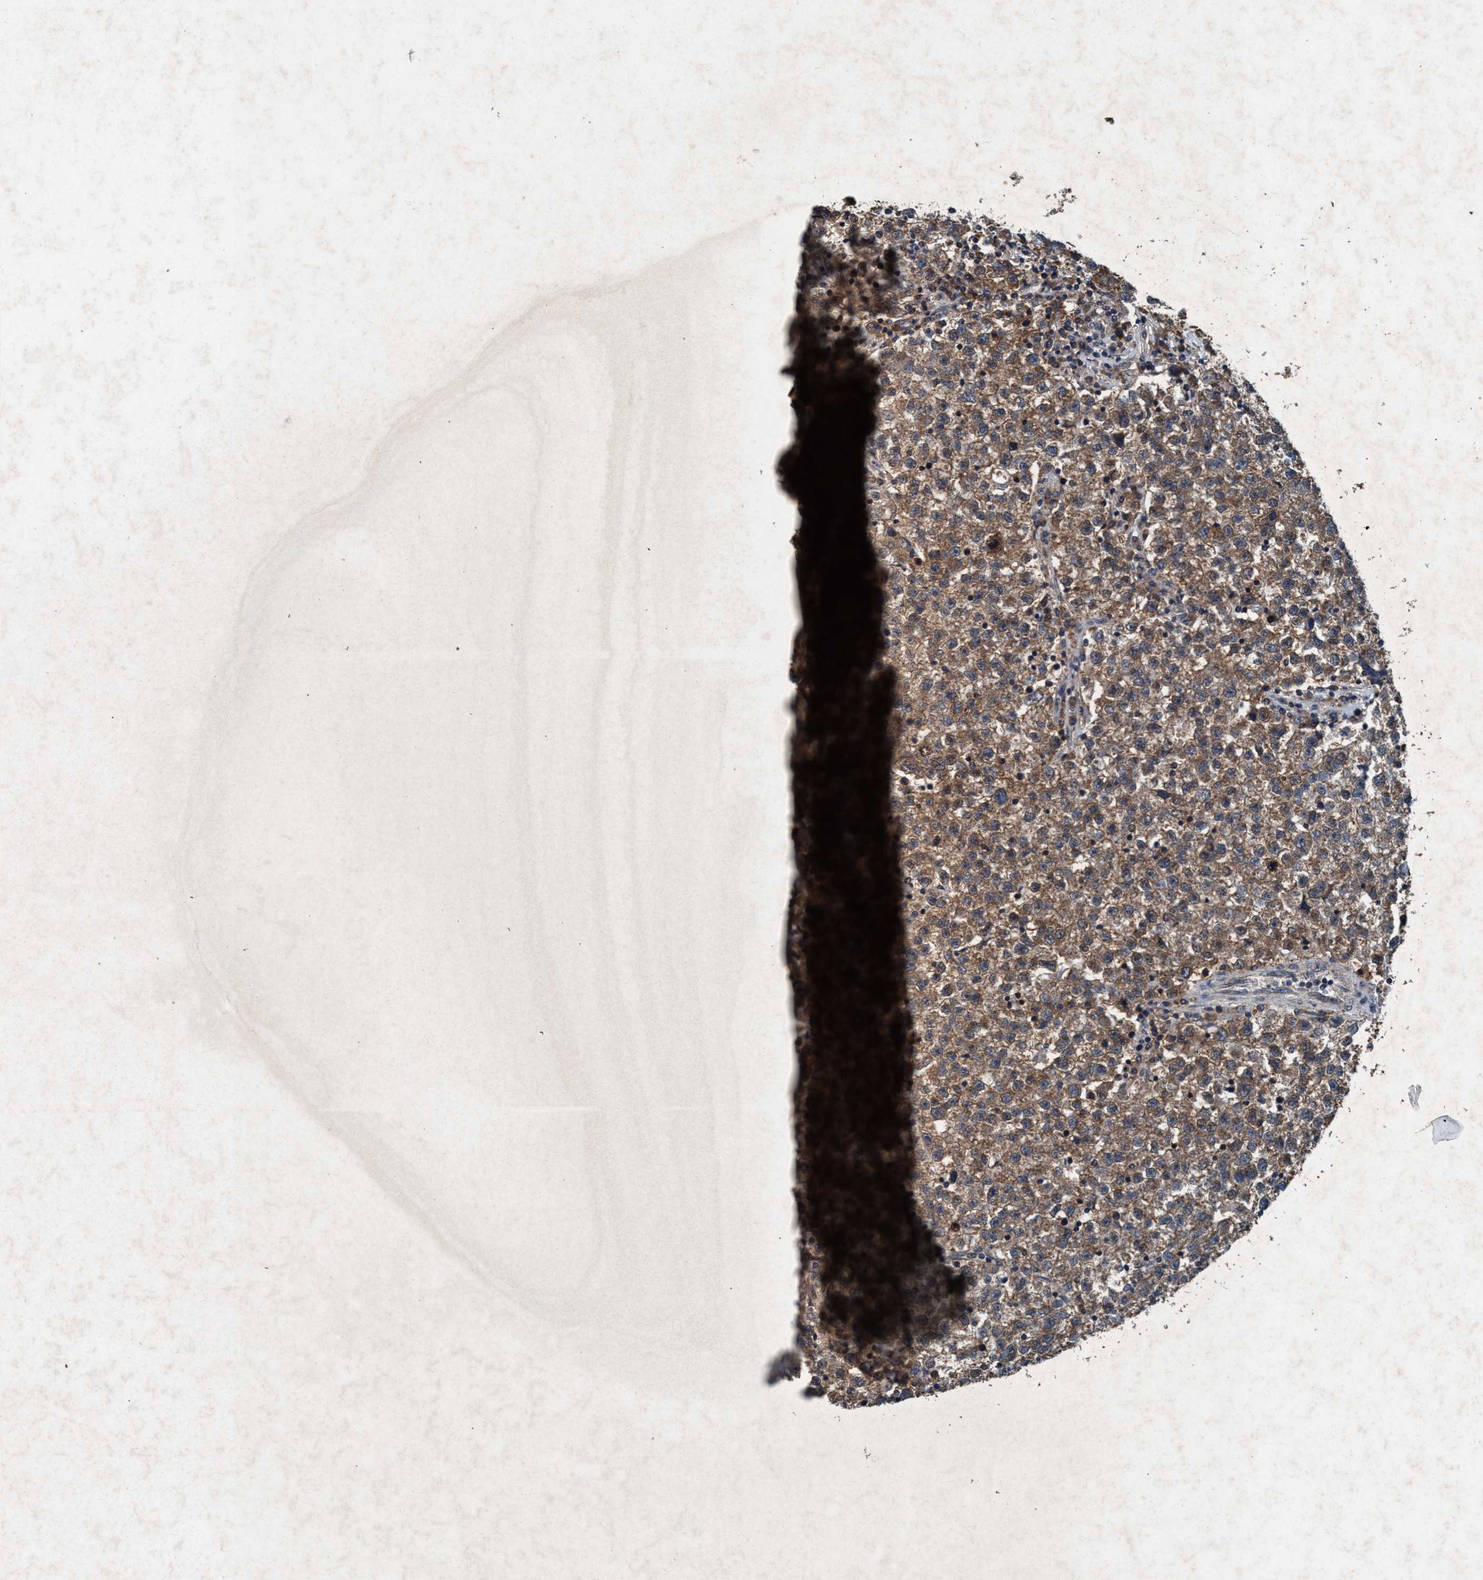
{"staining": {"intensity": "moderate", "quantity": ">75%", "location": "cytoplasmic/membranous"}, "tissue": "testis cancer", "cell_type": "Tumor cells", "image_type": "cancer", "snomed": [{"axis": "morphology", "description": "Seminoma, NOS"}, {"axis": "topography", "description": "Testis"}], "caption": "Brown immunohistochemical staining in seminoma (testis) shows moderate cytoplasmic/membranous expression in approximately >75% of tumor cells.", "gene": "AKT1S1", "patient": {"sex": "male", "age": 22}}